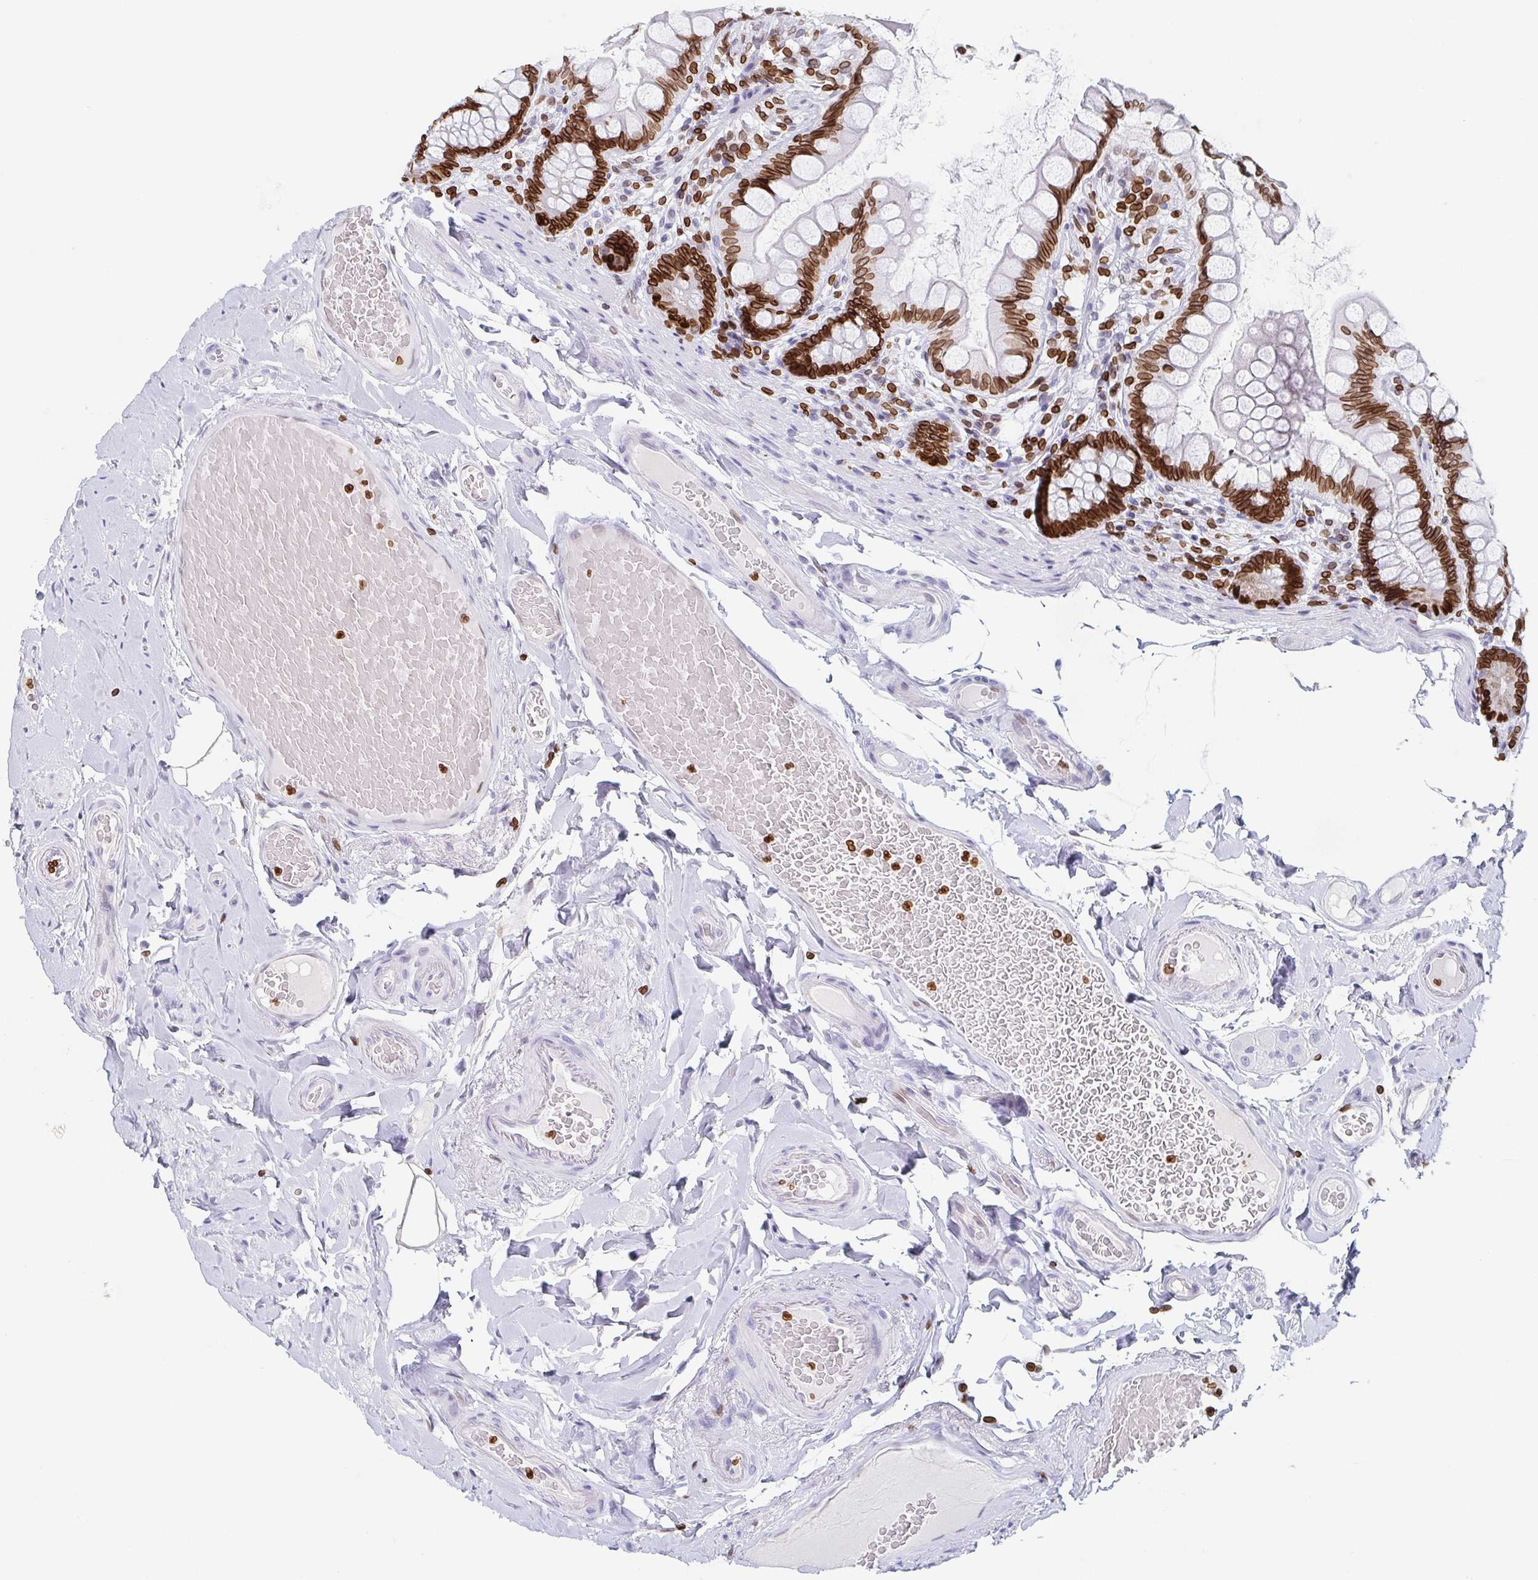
{"staining": {"intensity": "strong", "quantity": ">75%", "location": "cytoplasmic/membranous,nuclear"}, "tissue": "small intestine", "cell_type": "Glandular cells", "image_type": "normal", "snomed": [{"axis": "morphology", "description": "Normal tissue, NOS"}, {"axis": "topography", "description": "Small intestine"}], "caption": "Protein expression by IHC reveals strong cytoplasmic/membranous,nuclear expression in about >75% of glandular cells in benign small intestine. The staining is performed using DAB brown chromogen to label protein expression. The nuclei are counter-stained blue using hematoxylin.", "gene": "BTBD7", "patient": {"sex": "male", "age": 70}}